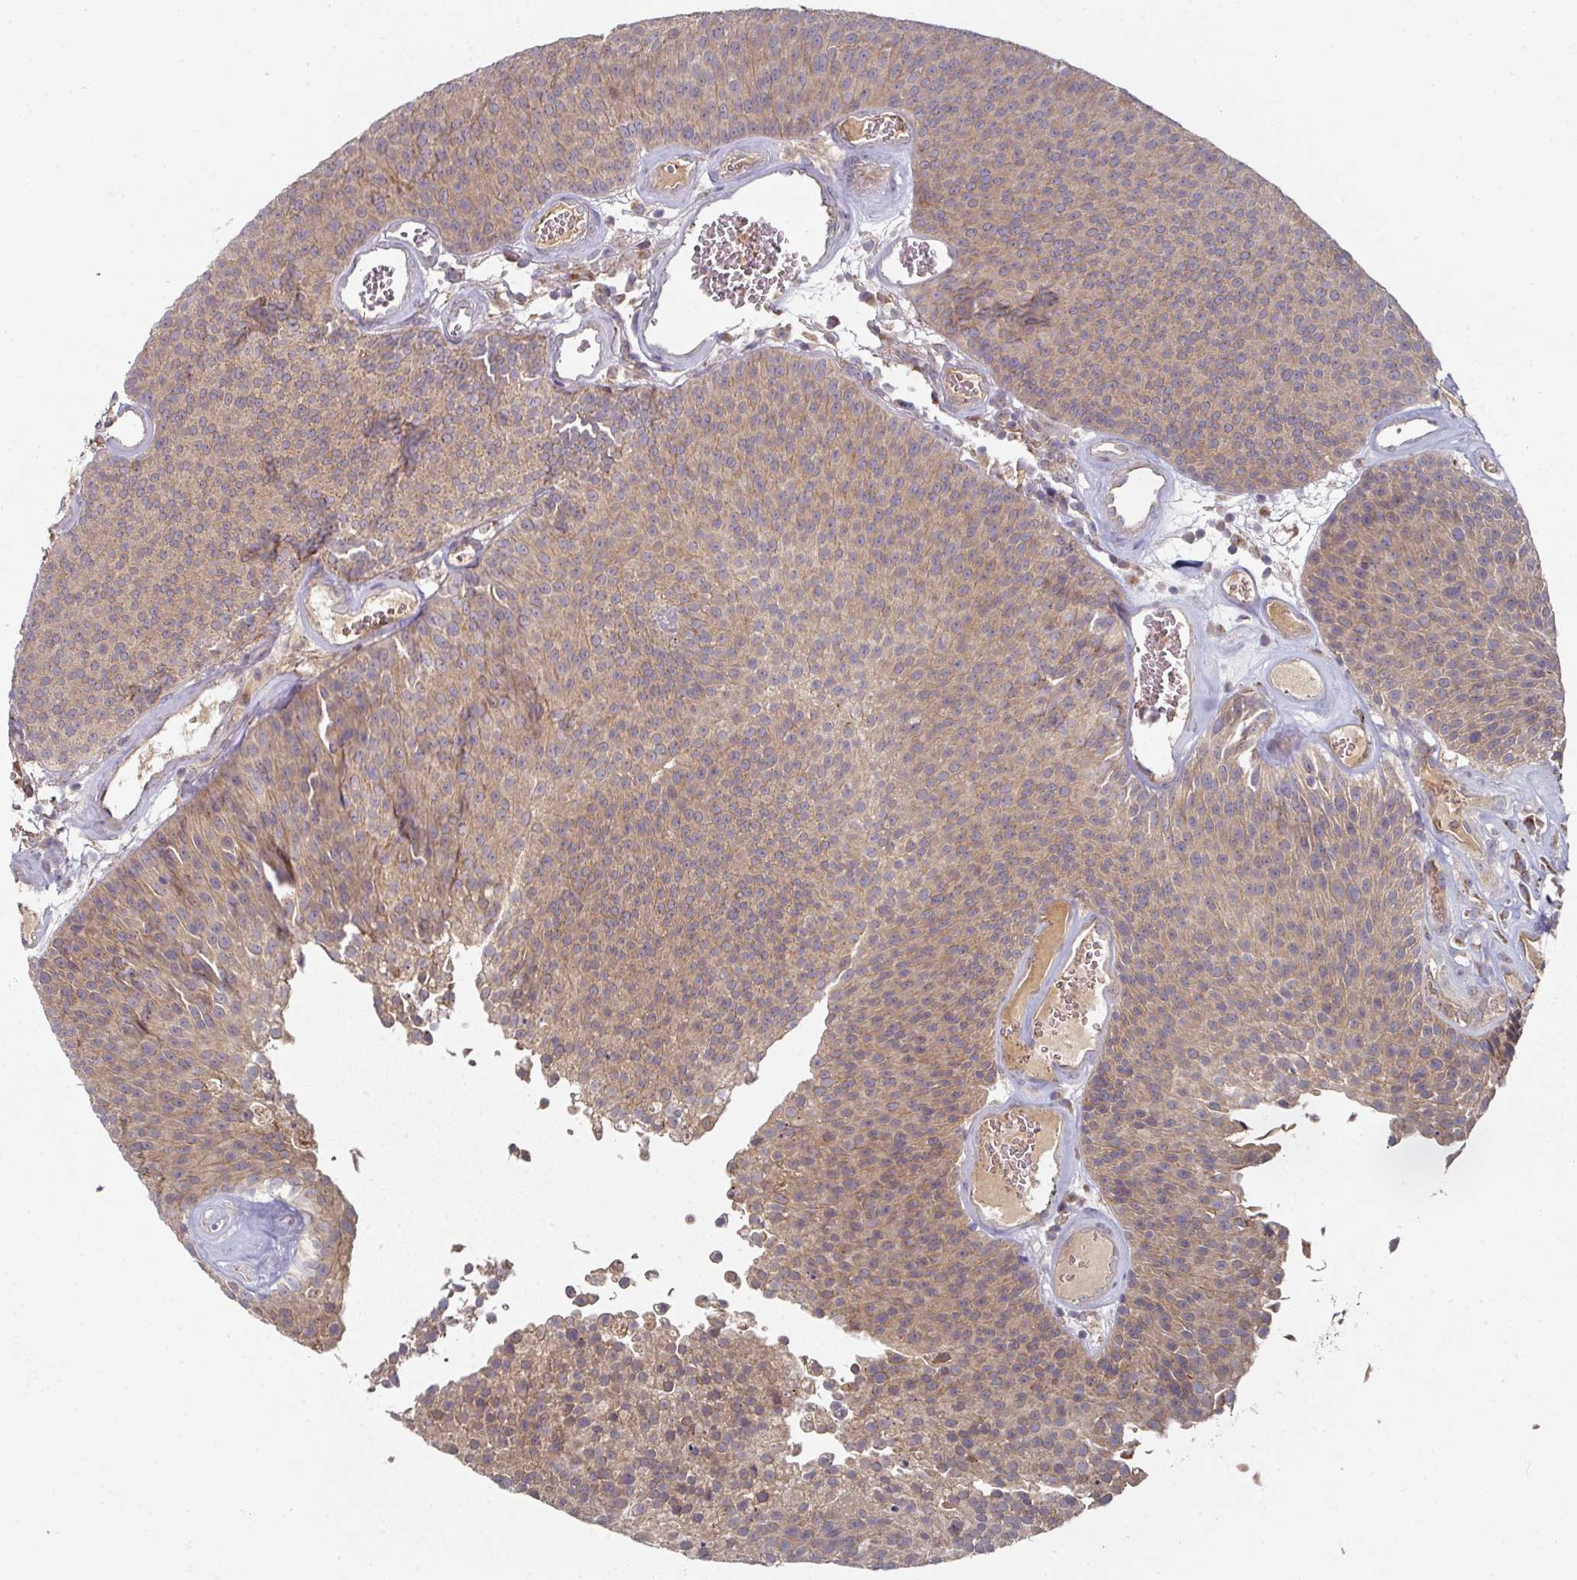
{"staining": {"intensity": "weak", "quantity": "25%-75%", "location": "cytoplasmic/membranous"}, "tissue": "urothelial cancer", "cell_type": "Tumor cells", "image_type": "cancer", "snomed": [{"axis": "morphology", "description": "Urothelial carcinoma, Low grade"}, {"axis": "topography", "description": "Urinary bladder"}], "caption": "Approximately 25%-75% of tumor cells in human urothelial carcinoma (low-grade) reveal weak cytoplasmic/membranous protein expression as visualized by brown immunohistochemical staining.", "gene": "DNAJC7", "patient": {"sex": "female", "age": 79}}